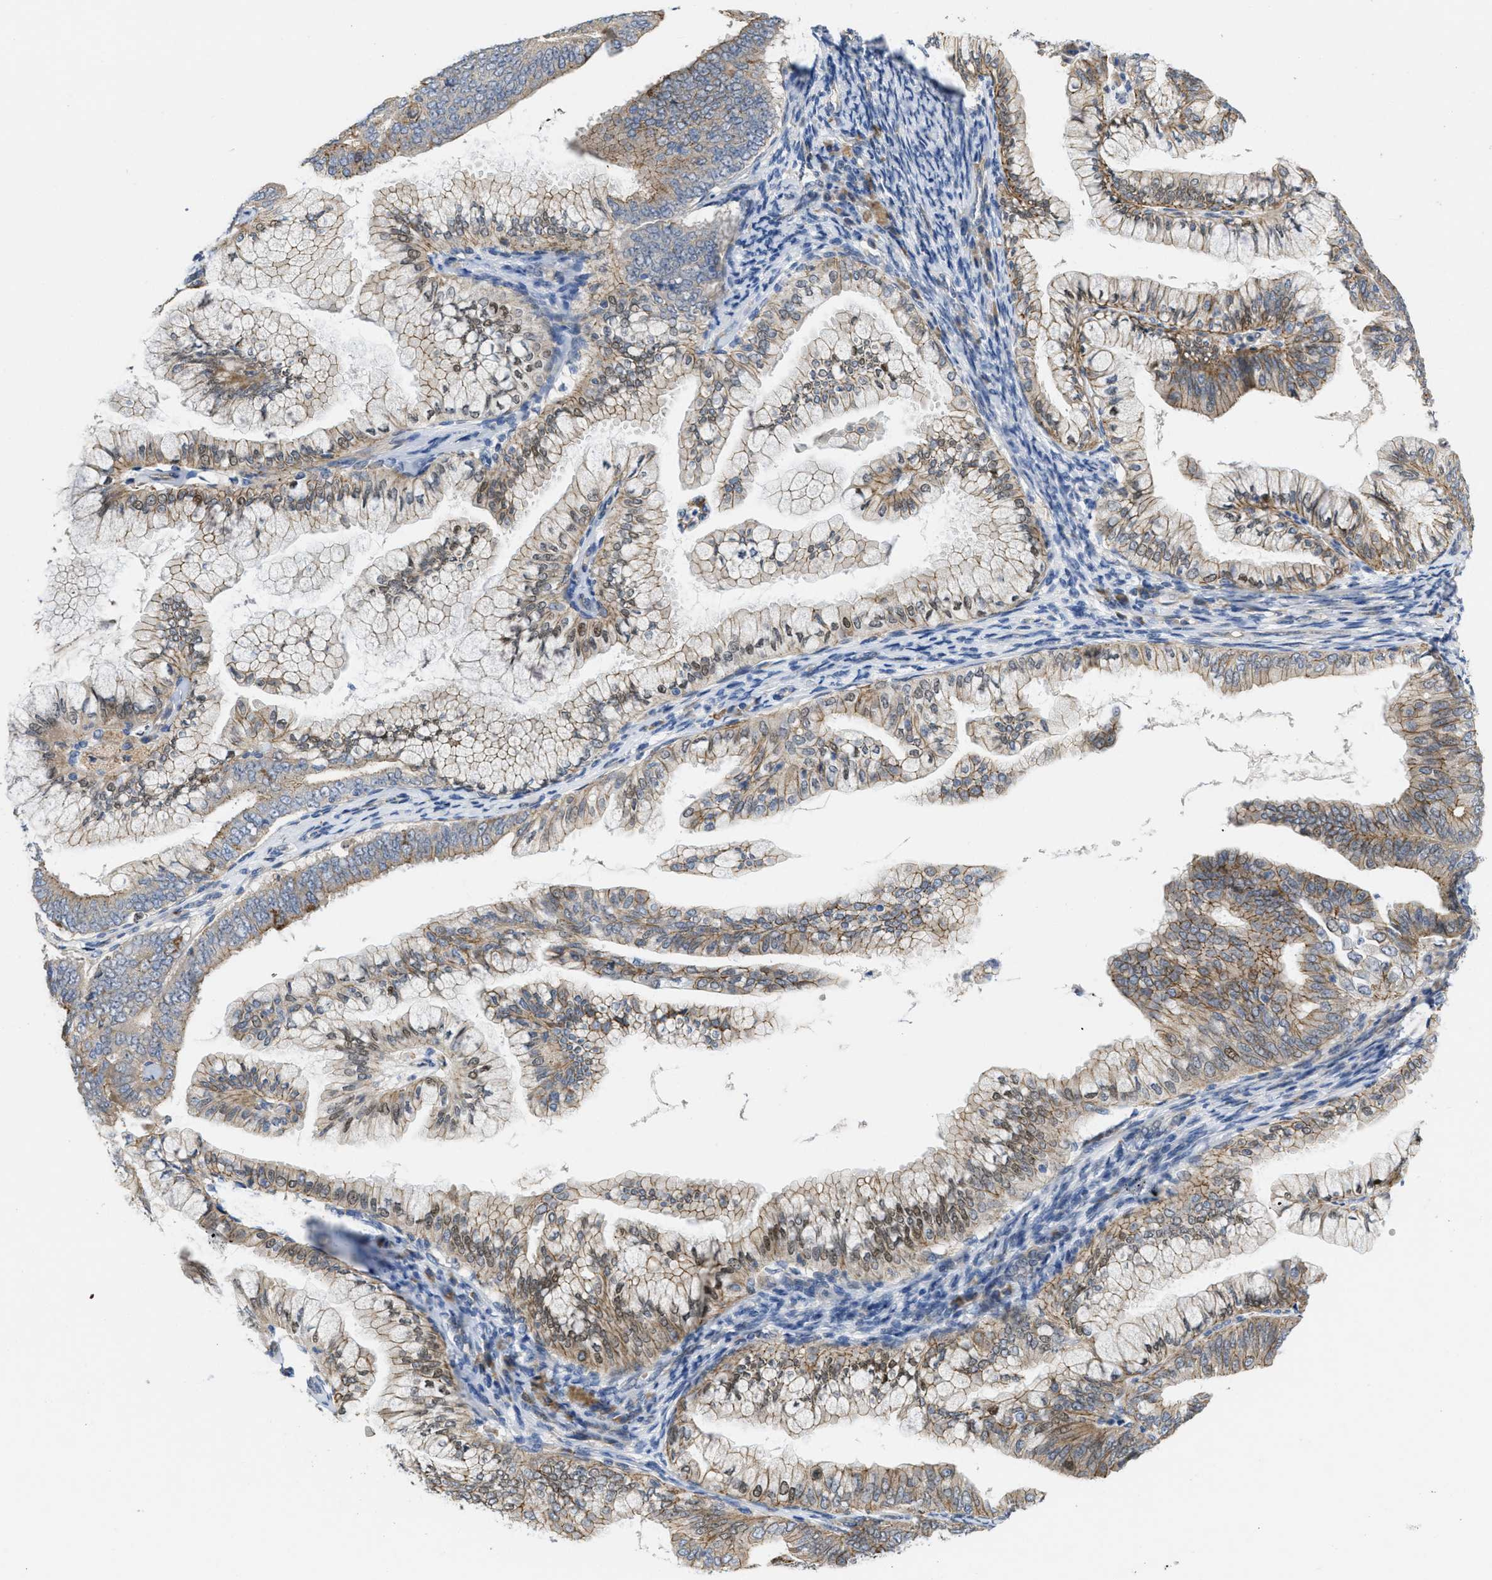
{"staining": {"intensity": "weak", "quantity": ">75%", "location": "cytoplasmic/membranous"}, "tissue": "endometrial cancer", "cell_type": "Tumor cells", "image_type": "cancer", "snomed": [{"axis": "morphology", "description": "Adenocarcinoma, NOS"}, {"axis": "topography", "description": "Endometrium"}], "caption": "There is low levels of weak cytoplasmic/membranous staining in tumor cells of endometrial cancer (adenocarcinoma), as demonstrated by immunohistochemical staining (brown color).", "gene": "CDPF1", "patient": {"sex": "female", "age": 63}}